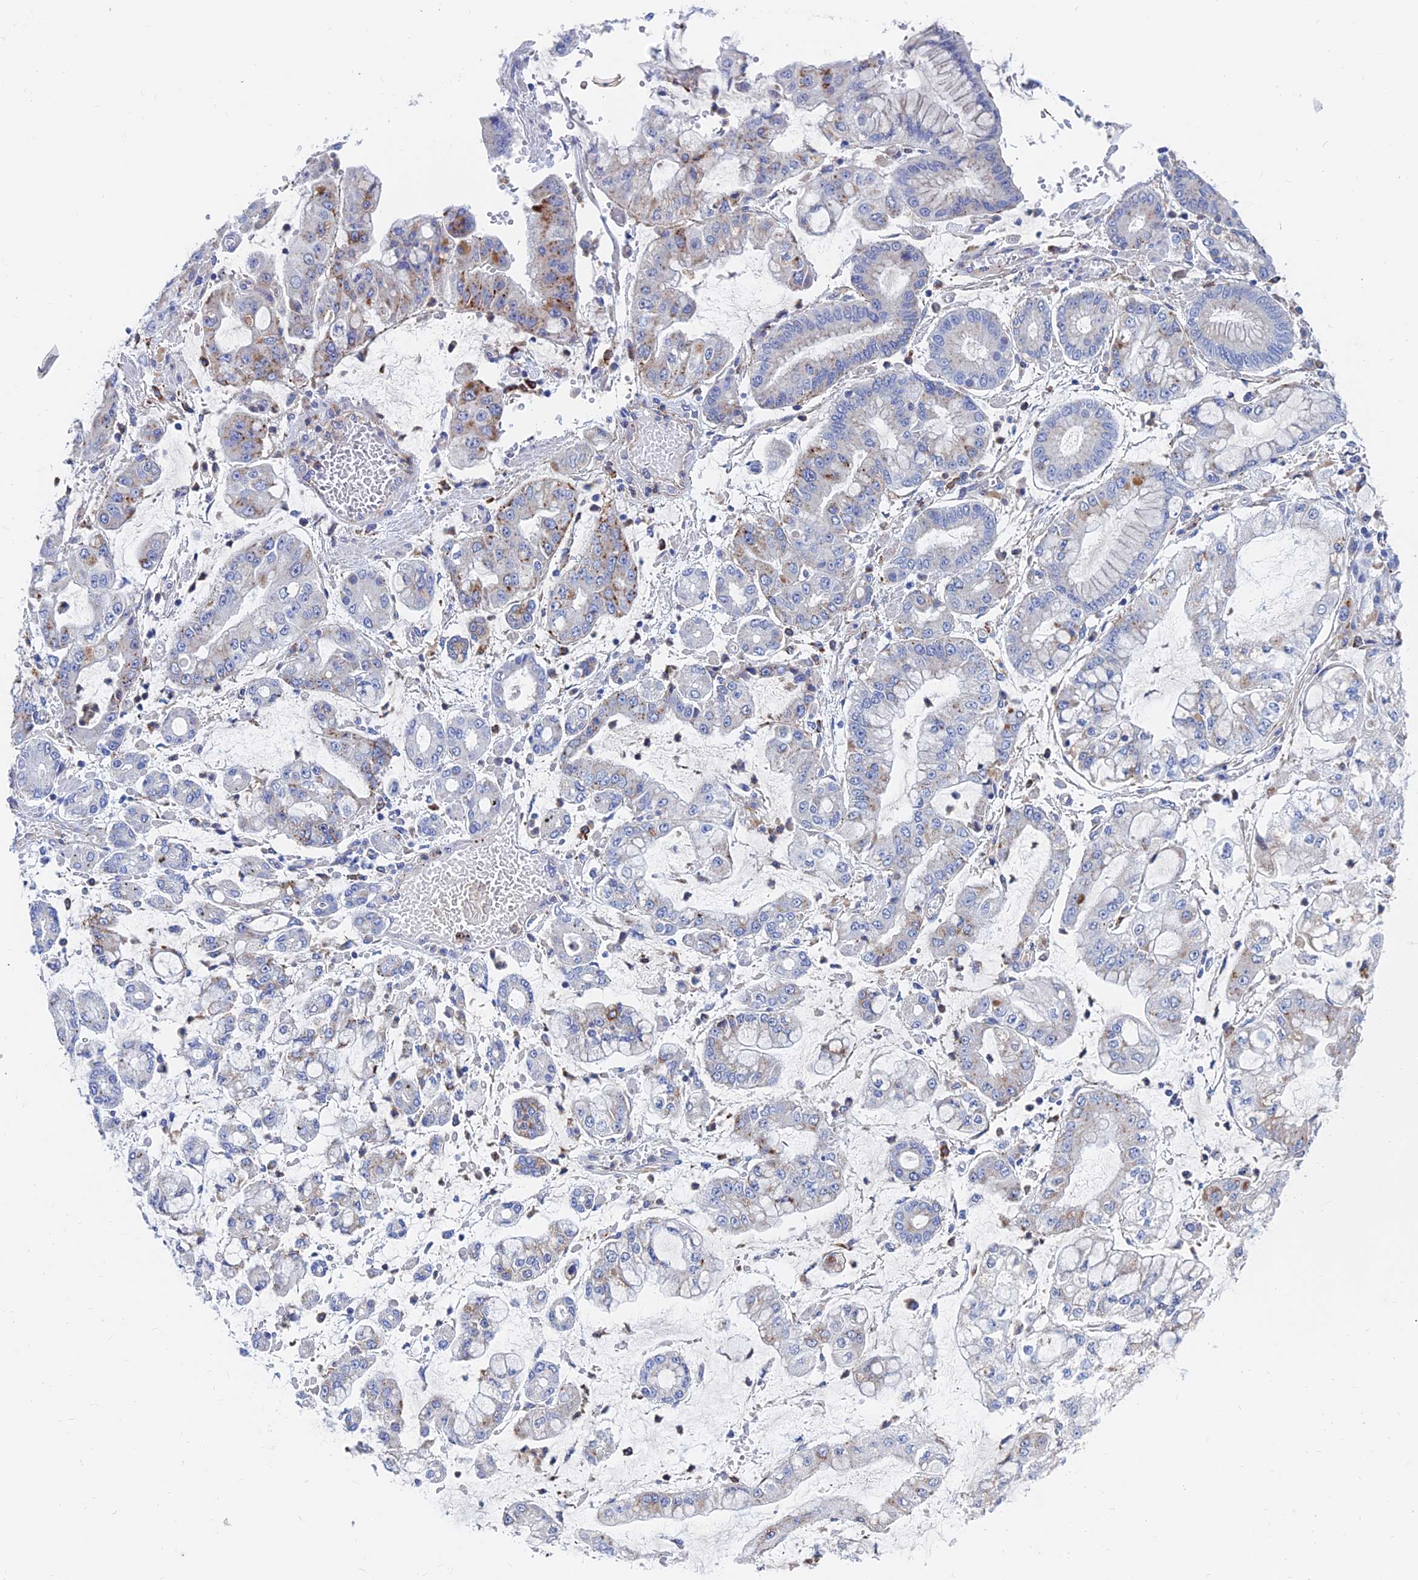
{"staining": {"intensity": "moderate", "quantity": "<25%", "location": "cytoplasmic/membranous"}, "tissue": "stomach cancer", "cell_type": "Tumor cells", "image_type": "cancer", "snomed": [{"axis": "morphology", "description": "Adenocarcinoma, NOS"}, {"axis": "topography", "description": "Stomach"}], "caption": "A brown stain highlights moderate cytoplasmic/membranous positivity of a protein in stomach adenocarcinoma tumor cells.", "gene": "SPNS1", "patient": {"sex": "male", "age": 76}}